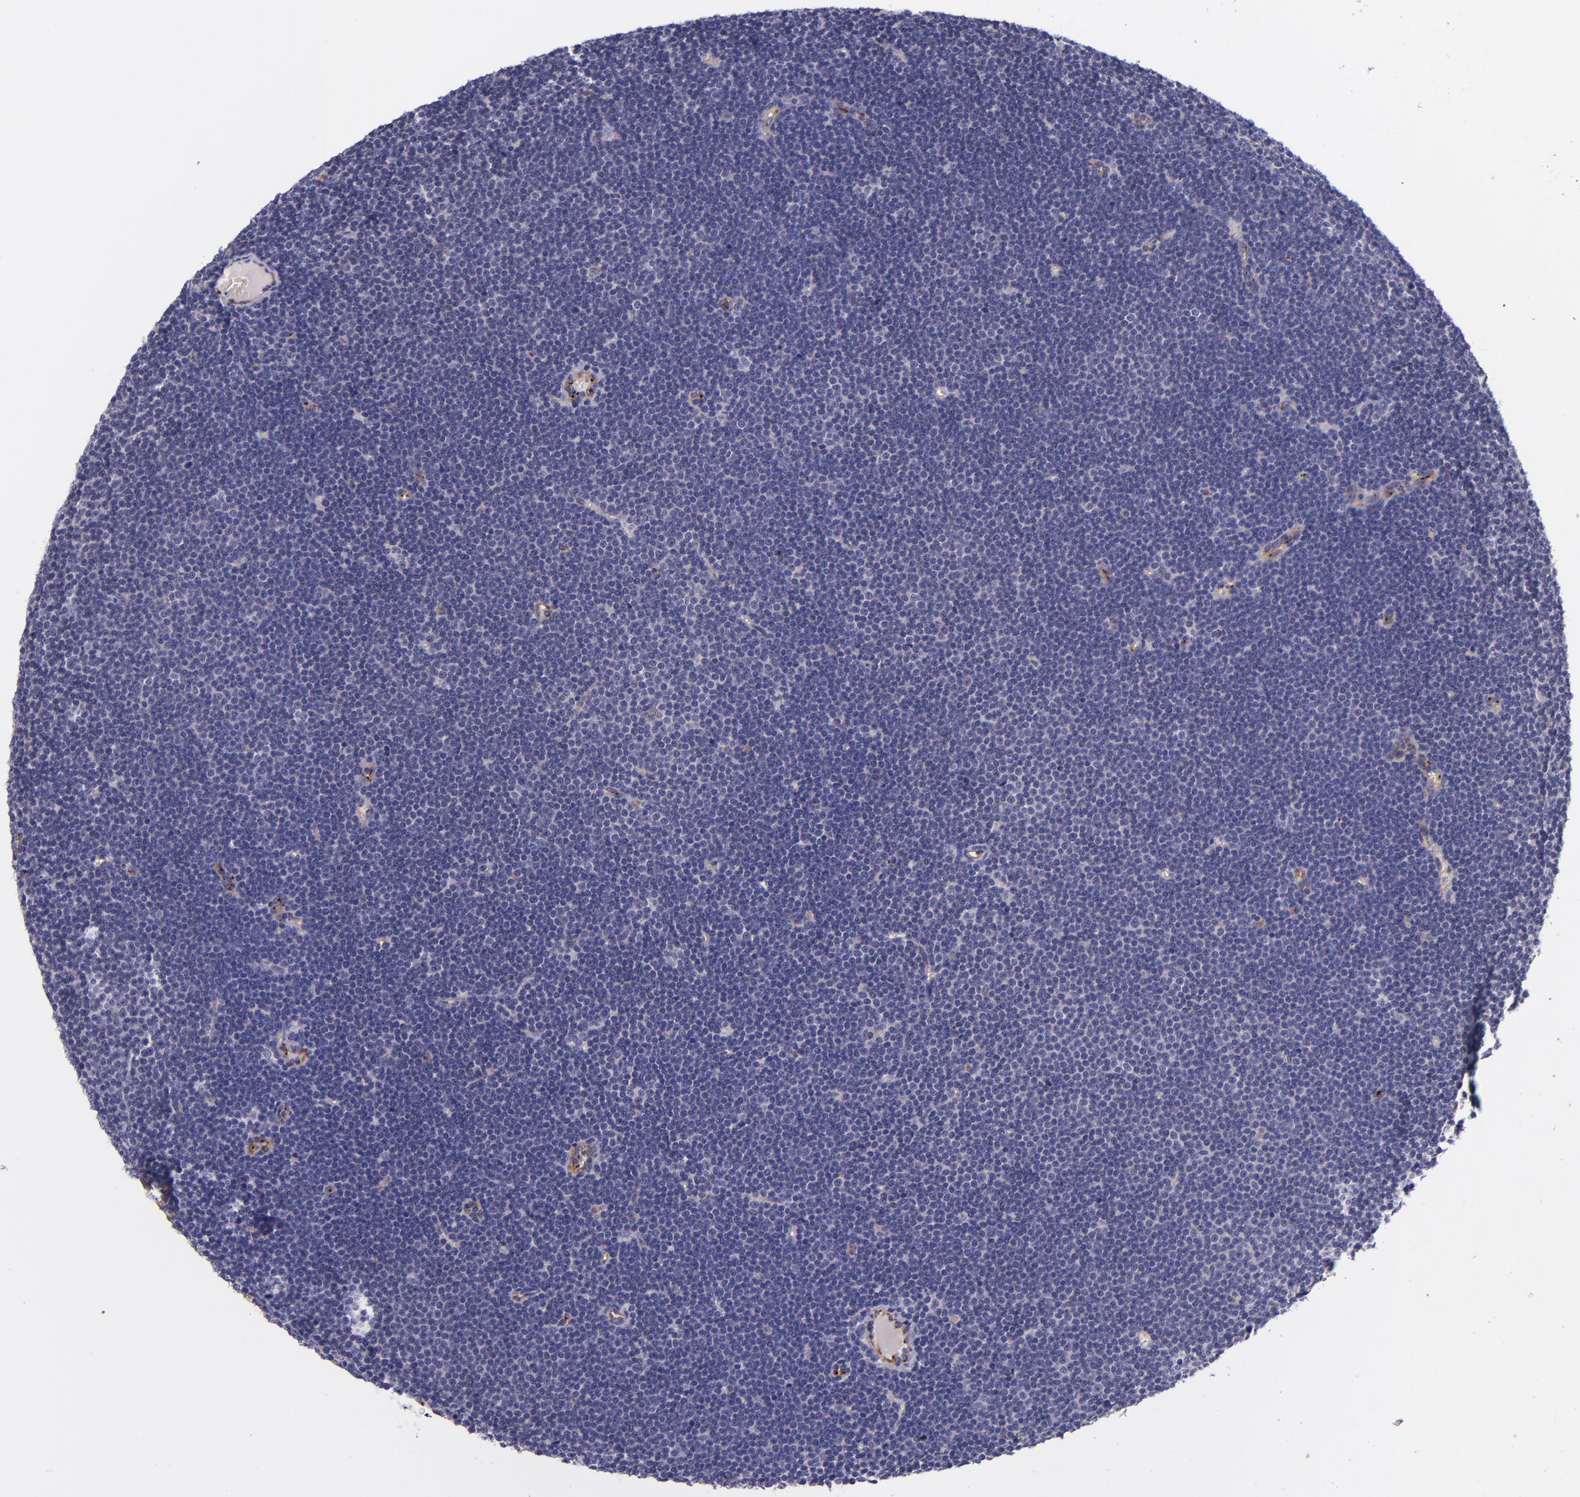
{"staining": {"intensity": "negative", "quantity": "none", "location": "none"}, "tissue": "lymphoma", "cell_type": "Tumor cells", "image_type": "cancer", "snomed": [{"axis": "morphology", "description": "Malignant lymphoma, non-Hodgkin's type, Low grade"}, {"axis": "topography", "description": "Lymph node"}], "caption": "IHC of lymphoma exhibits no expression in tumor cells.", "gene": "NOS3", "patient": {"sex": "female", "age": 73}}